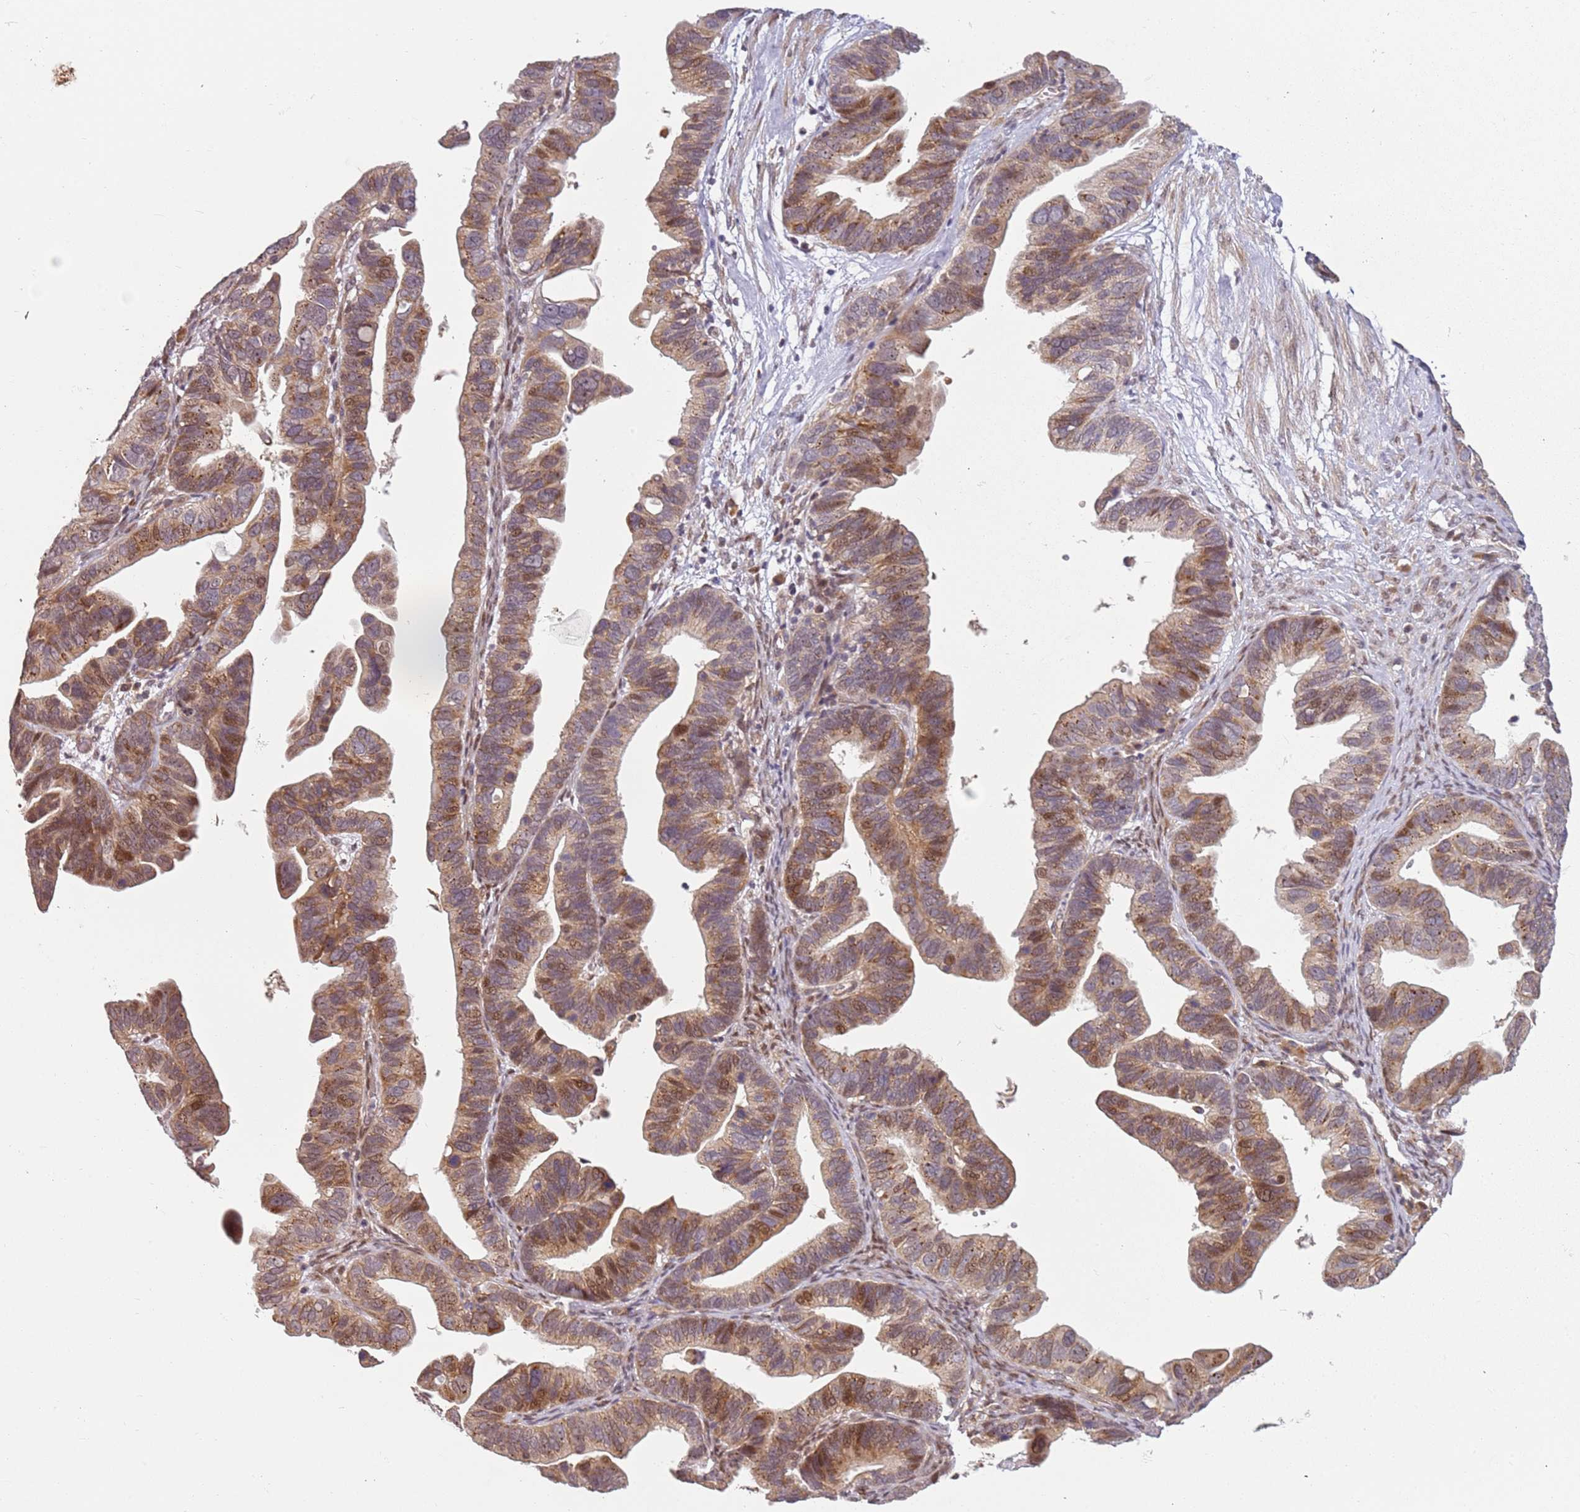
{"staining": {"intensity": "moderate", "quantity": ">75%", "location": "cytoplasmic/membranous,nuclear"}, "tissue": "ovarian cancer", "cell_type": "Tumor cells", "image_type": "cancer", "snomed": [{"axis": "morphology", "description": "Cystadenocarcinoma, serous, NOS"}, {"axis": "topography", "description": "Ovary"}], "caption": "A histopathology image of ovarian serous cystadenocarcinoma stained for a protein exhibits moderate cytoplasmic/membranous and nuclear brown staining in tumor cells.", "gene": "CHURC1", "patient": {"sex": "female", "age": 56}}